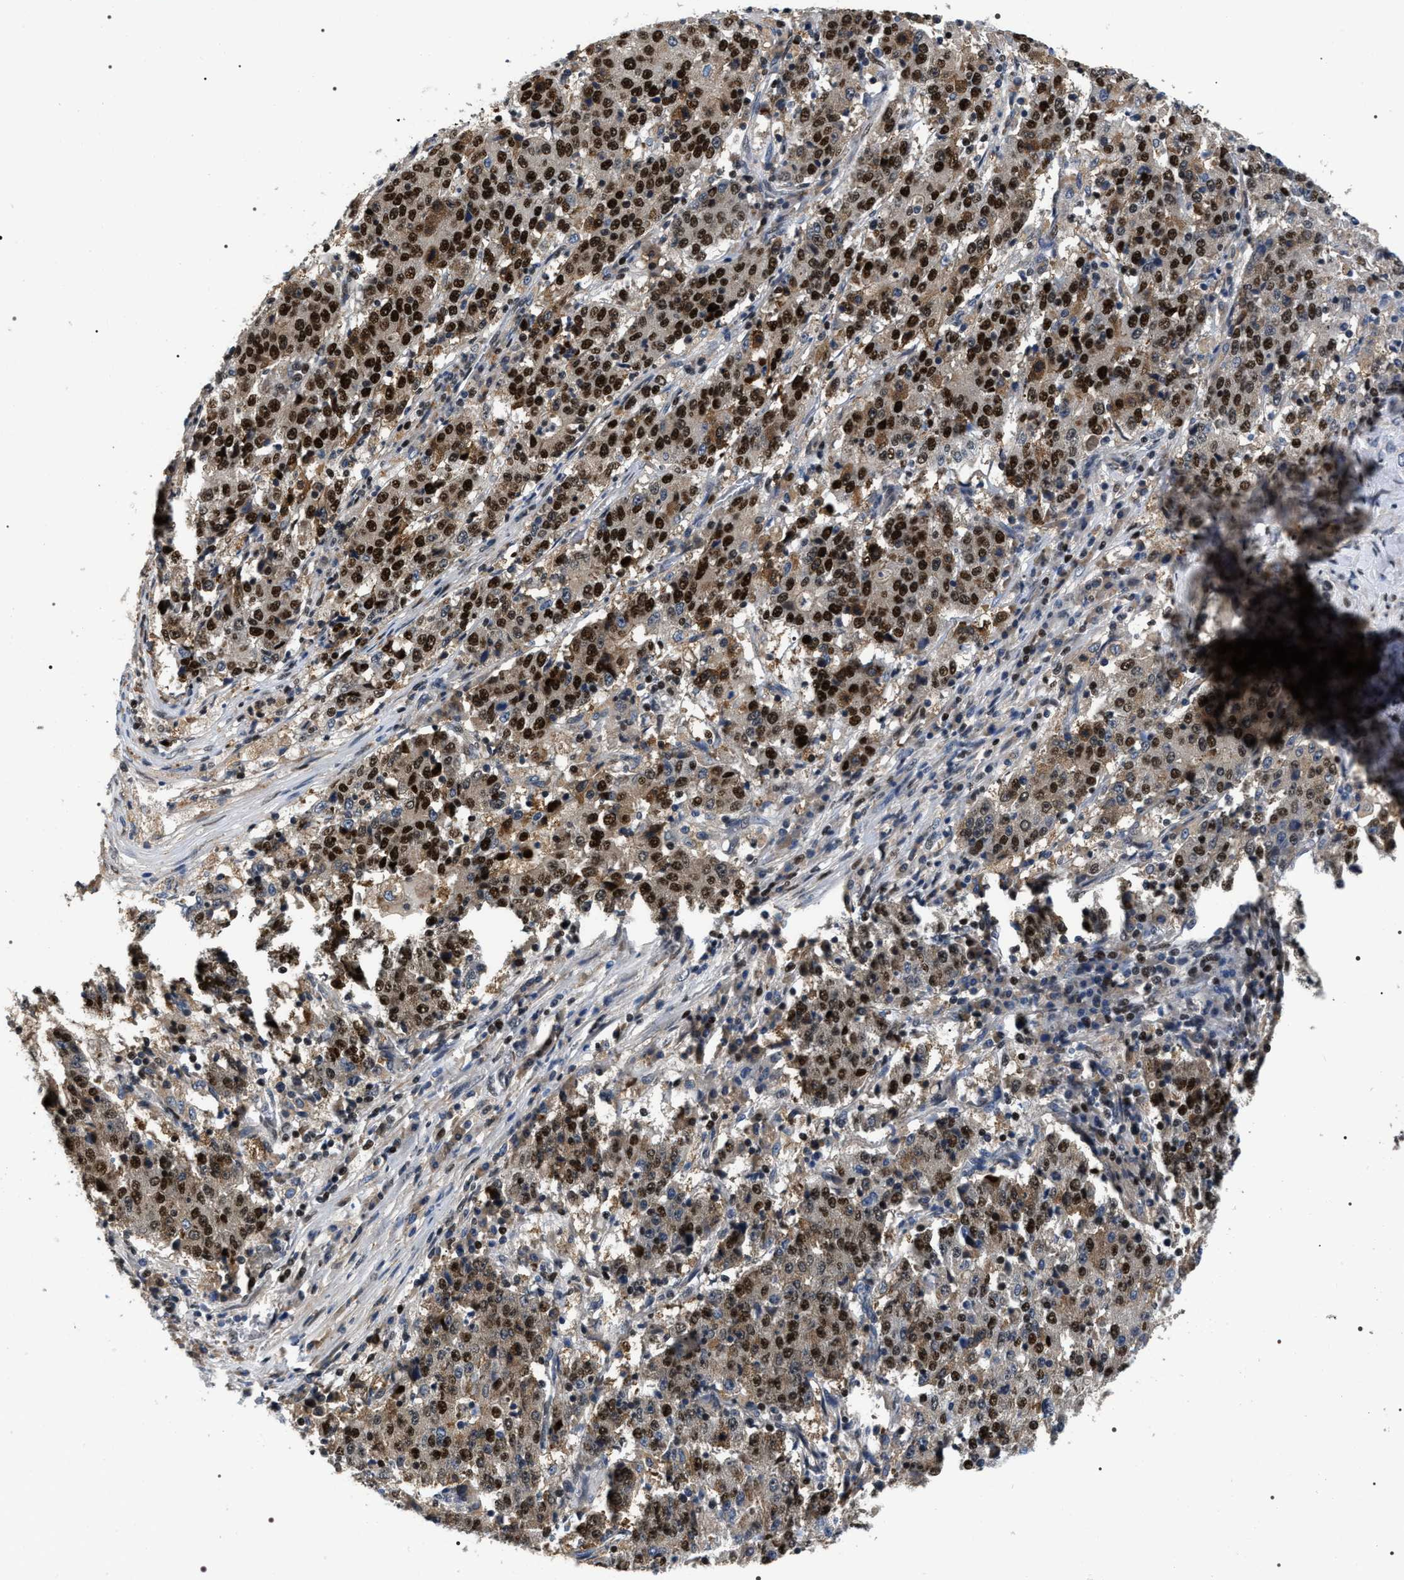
{"staining": {"intensity": "strong", "quantity": ">75%", "location": "nuclear"}, "tissue": "stomach cancer", "cell_type": "Tumor cells", "image_type": "cancer", "snomed": [{"axis": "morphology", "description": "Adenocarcinoma, NOS"}, {"axis": "topography", "description": "Stomach"}], "caption": "Immunohistochemistry (DAB (3,3'-diaminobenzidine)) staining of human stomach cancer reveals strong nuclear protein staining in about >75% of tumor cells.", "gene": "C7orf25", "patient": {"sex": "male", "age": 59}}